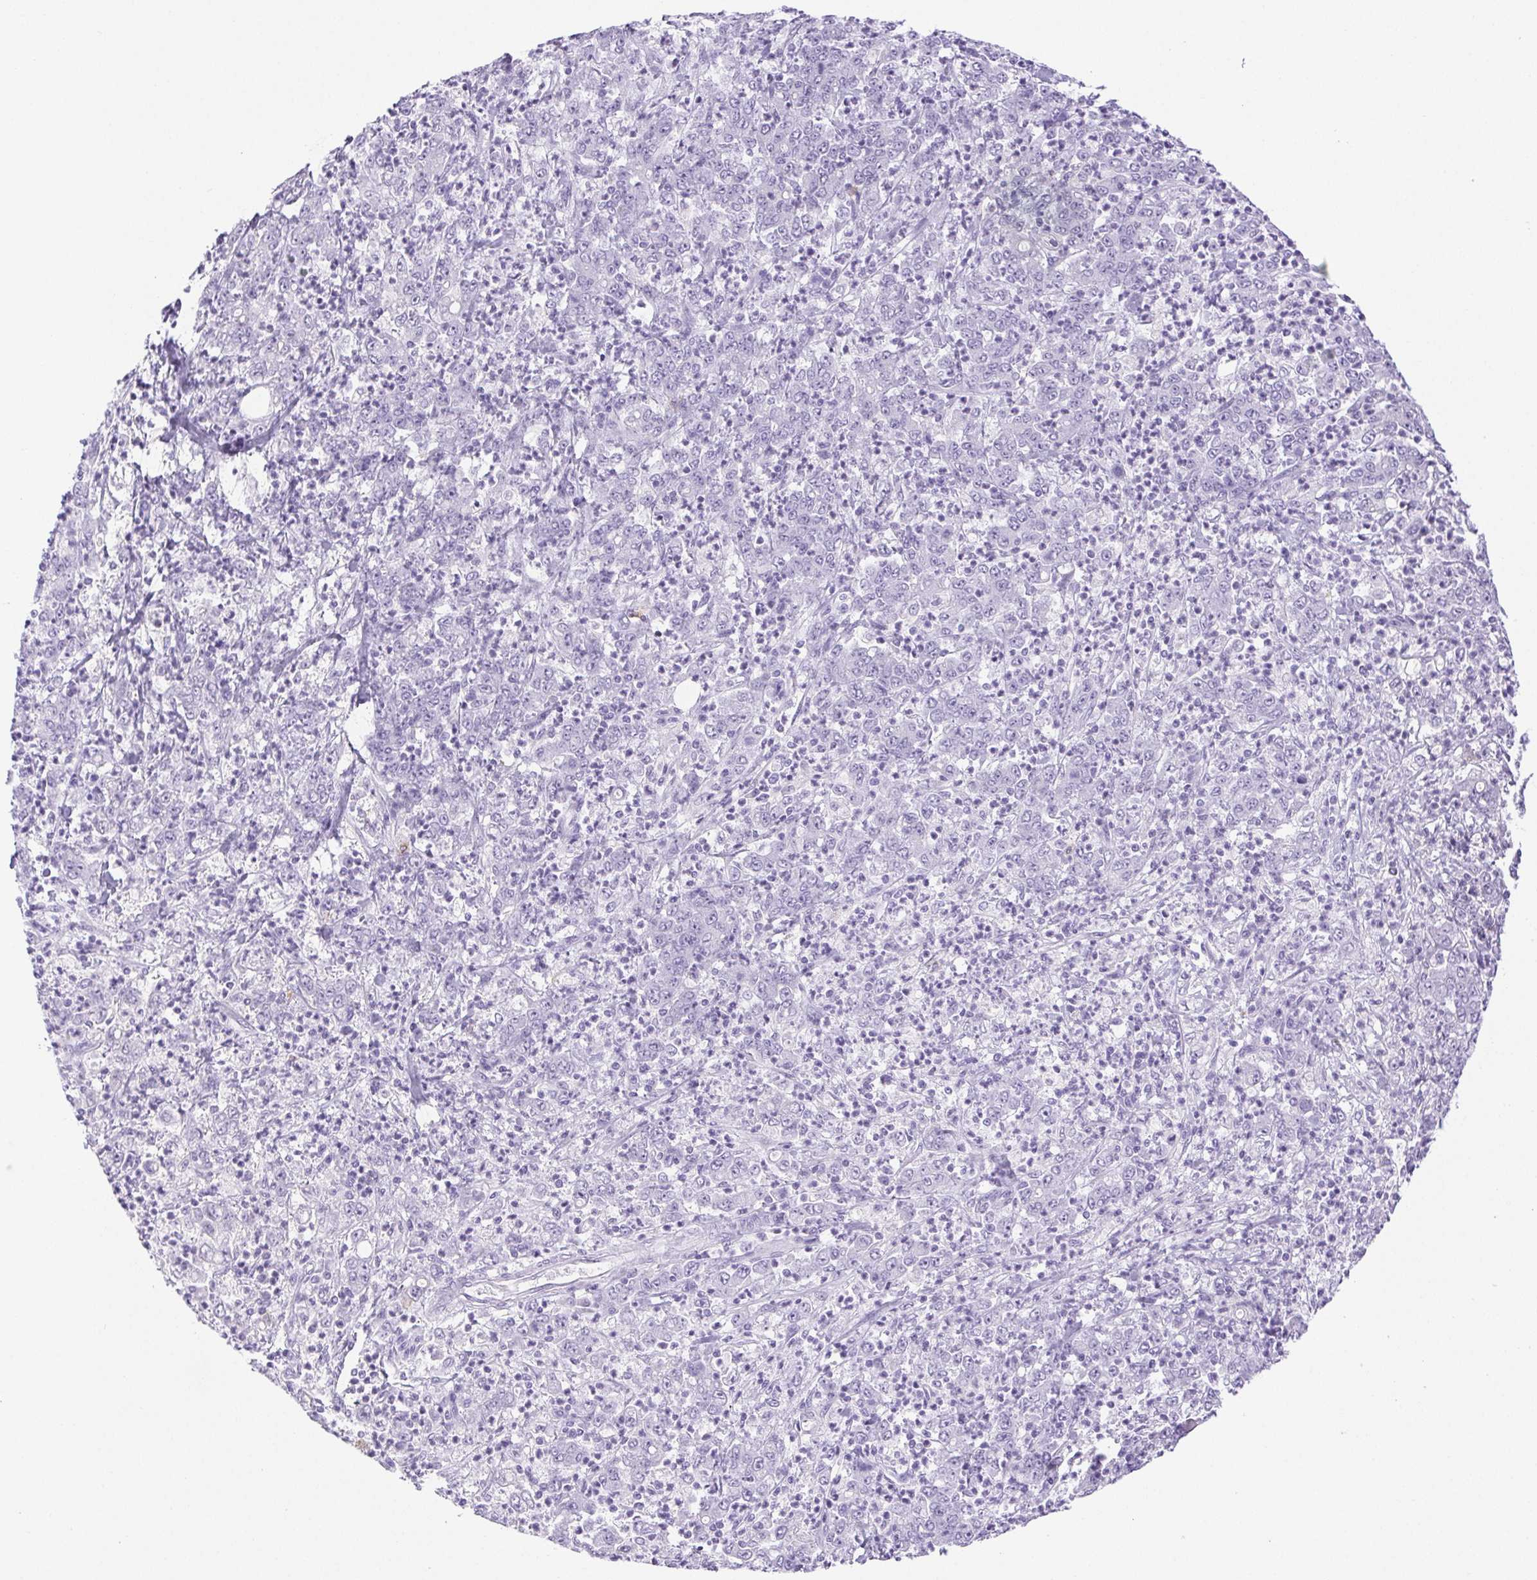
{"staining": {"intensity": "negative", "quantity": "none", "location": "none"}, "tissue": "stomach cancer", "cell_type": "Tumor cells", "image_type": "cancer", "snomed": [{"axis": "morphology", "description": "Adenocarcinoma, NOS"}, {"axis": "topography", "description": "Stomach, lower"}], "caption": "This is an immunohistochemistry (IHC) micrograph of adenocarcinoma (stomach). There is no positivity in tumor cells.", "gene": "PAPPA2", "patient": {"sex": "female", "age": 71}}